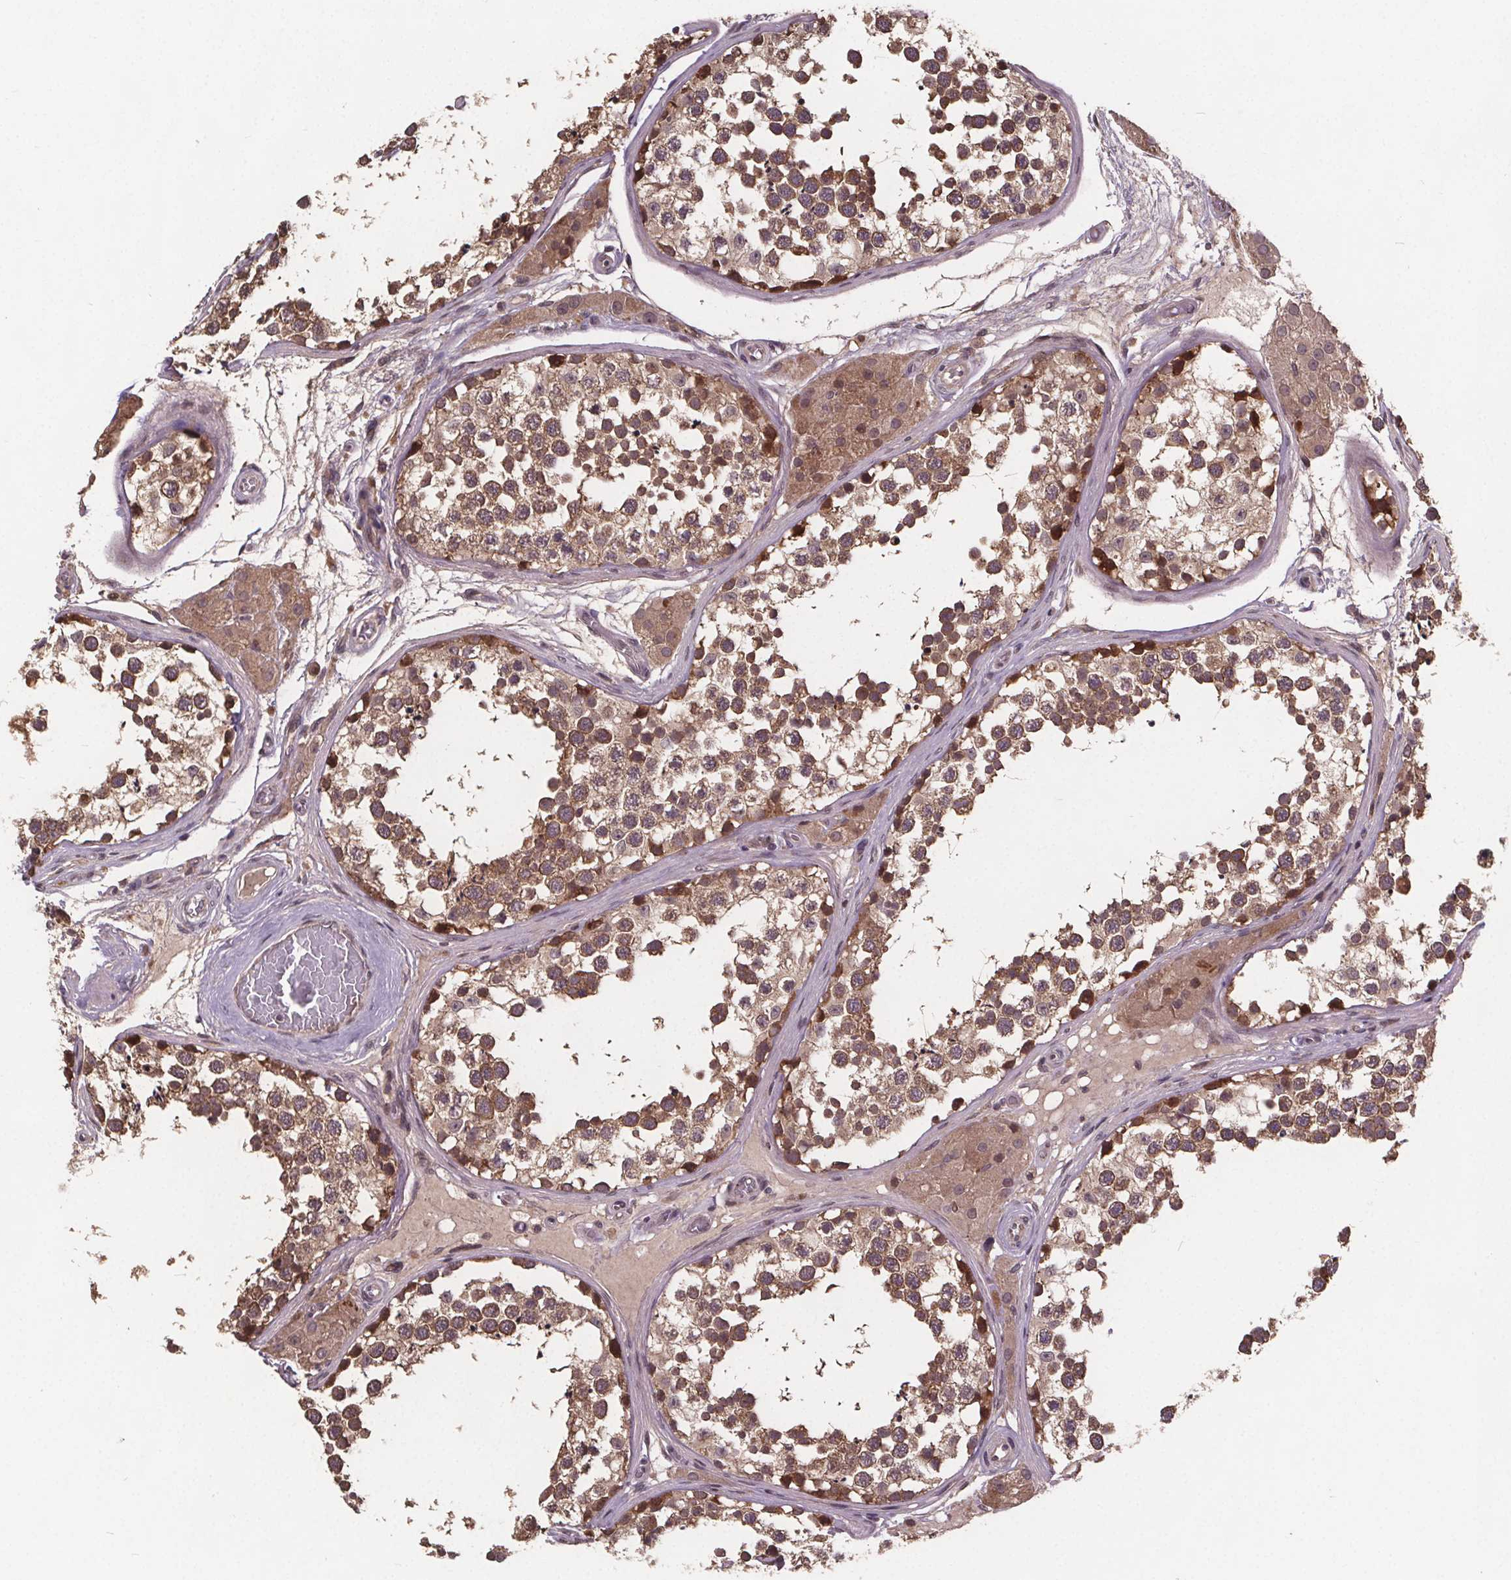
{"staining": {"intensity": "moderate", "quantity": ">75%", "location": "cytoplasmic/membranous"}, "tissue": "testis", "cell_type": "Cells in seminiferous ducts", "image_type": "normal", "snomed": [{"axis": "morphology", "description": "Normal tissue, NOS"}, {"axis": "morphology", "description": "Seminoma, NOS"}, {"axis": "topography", "description": "Testis"}], "caption": "Moderate cytoplasmic/membranous staining is identified in about >75% of cells in seminiferous ducts in benign testis.", "gene": "USP9X", "patient": {"sex": "male", "age": 65}}